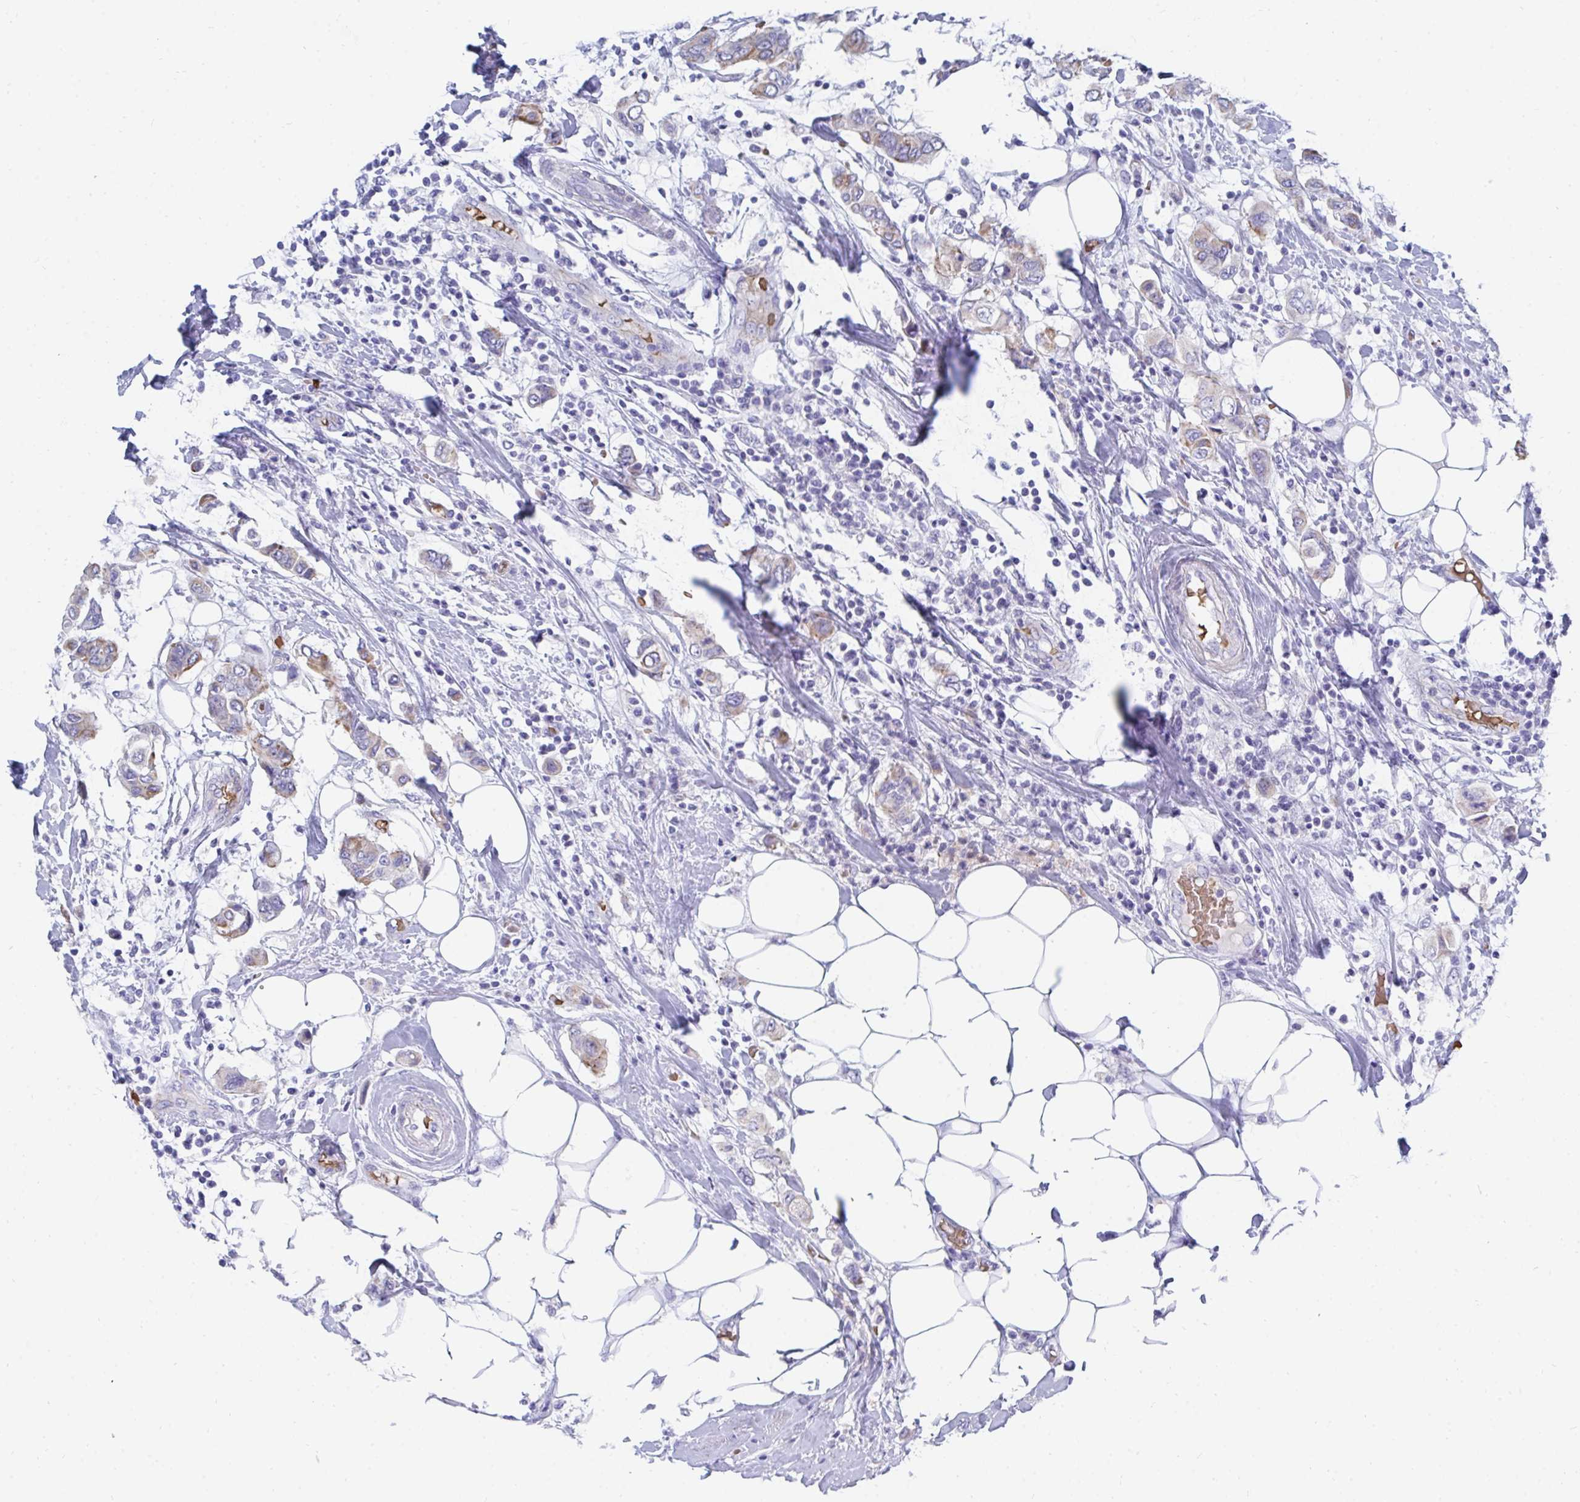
{"staining": {"intensity": "weak", "quantity": "<25%", "location": "cytoplasmic/membranous"}, "tissue": "breast cancer", "cell_type": "Tumor cells", "image_type": "cancer", "snomed": [{"axis": "morphology", "description": "Lobular carcinoma"}, {"axis": "topography", "description": "Breast"}], "caption": "The image shows no staining of tumor cells in breast cancer (lobular carcinoma).", "gene": "MROH2B", "patient": {"sex": "female", "age": 51}}